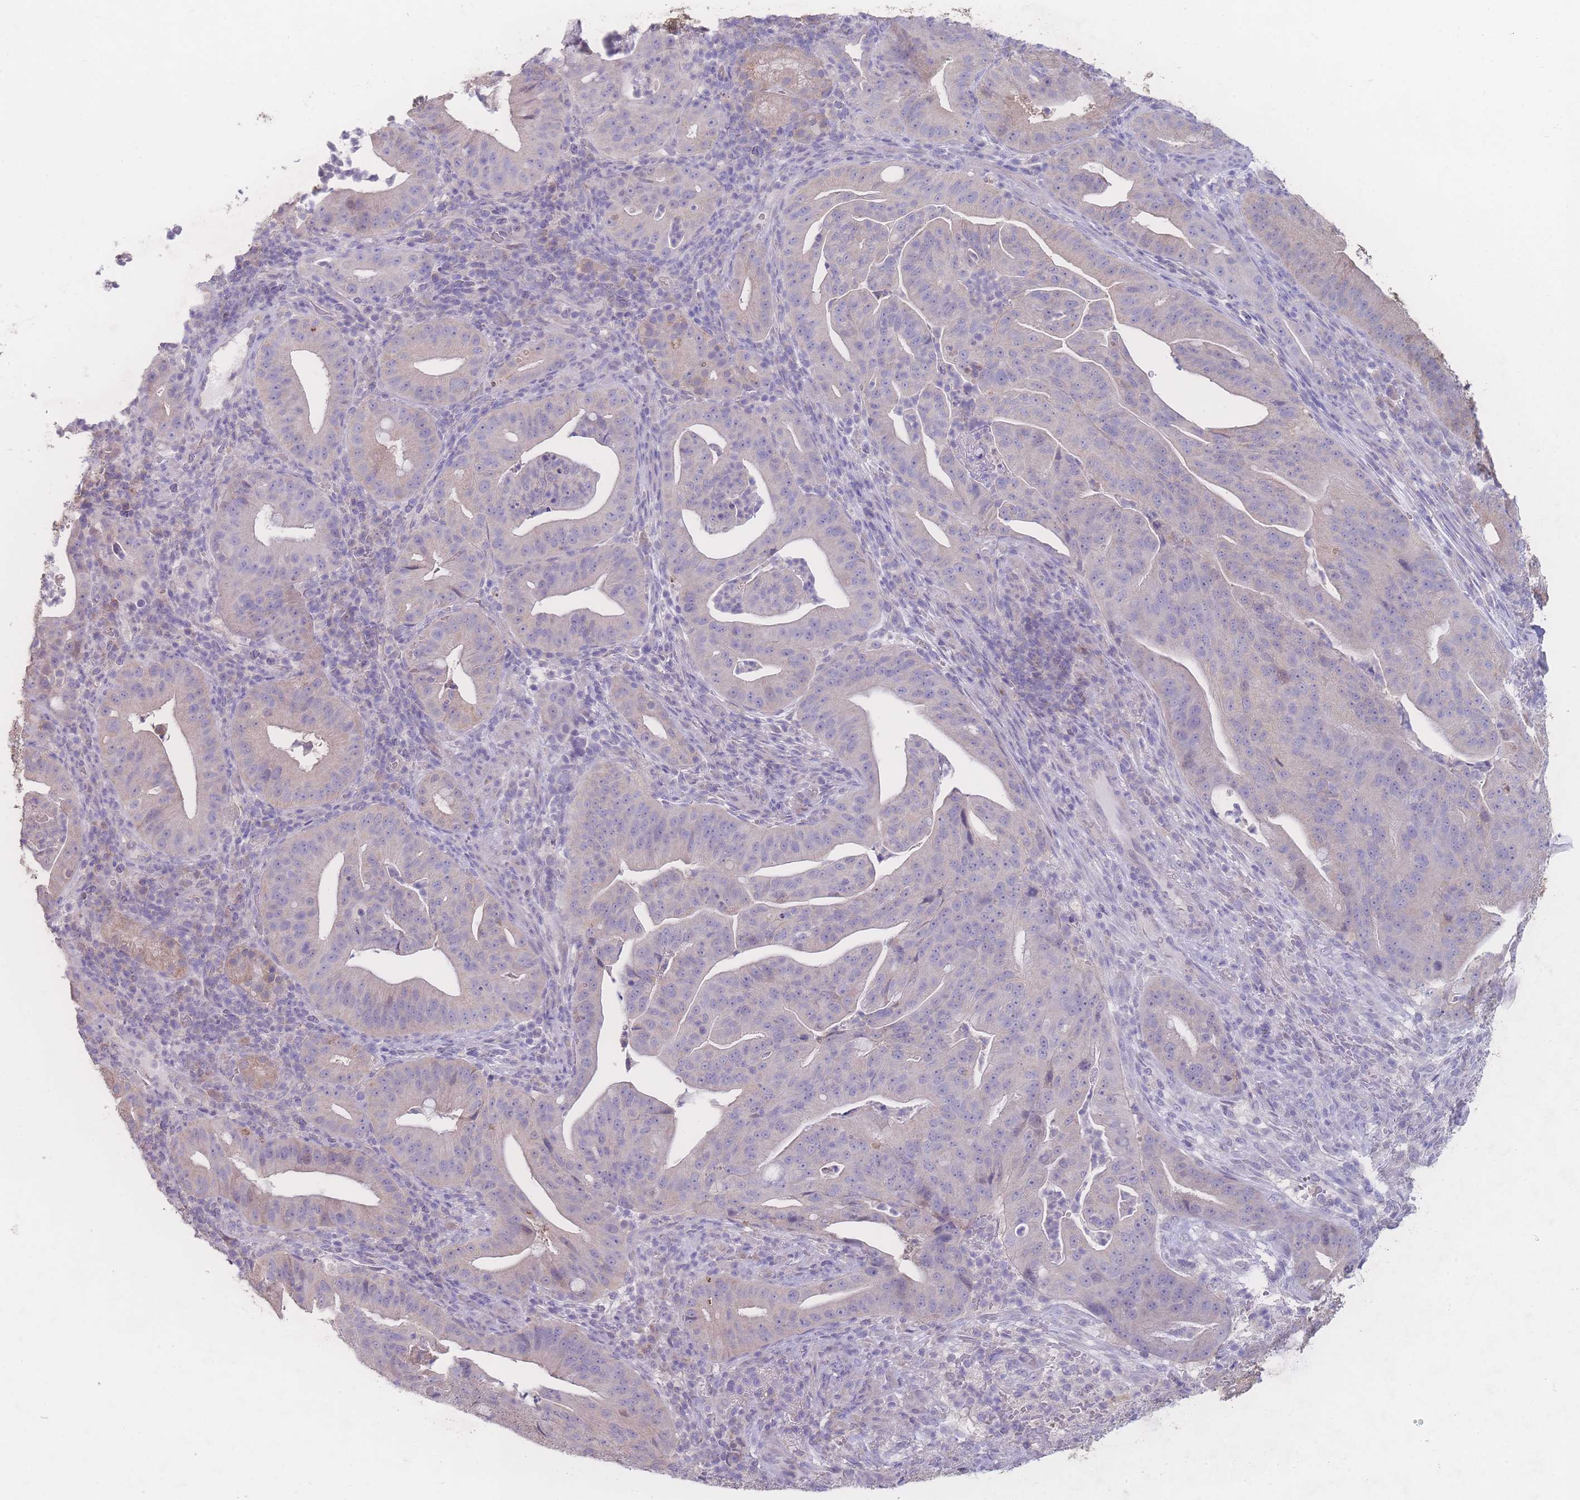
{"staining": {"intensity": "weak", "quantity": "<25%", "location": "cytoplasmic/membranous"}, "tissue": "pancreatic cancer", "cell_type": "Tumor cells", "image_type": "cancer", "snomed": [{"axis": "morphology", "description": "Adenocarcinoma, NOS"}, {"axis": "topography", "description": "Pancreas"}], "caption": "This is a histopathology image of IHC staining of pancreatic cancer (adenocarcinoma), which shows no staining in tumor cells. Brightfield microscopy of immunohistochemistry stained with DAB (brown) and hematoxylin (blue), captured at high magnification.", "gene": "GIPR", "patient": {"sex": "male", "age": 71}}